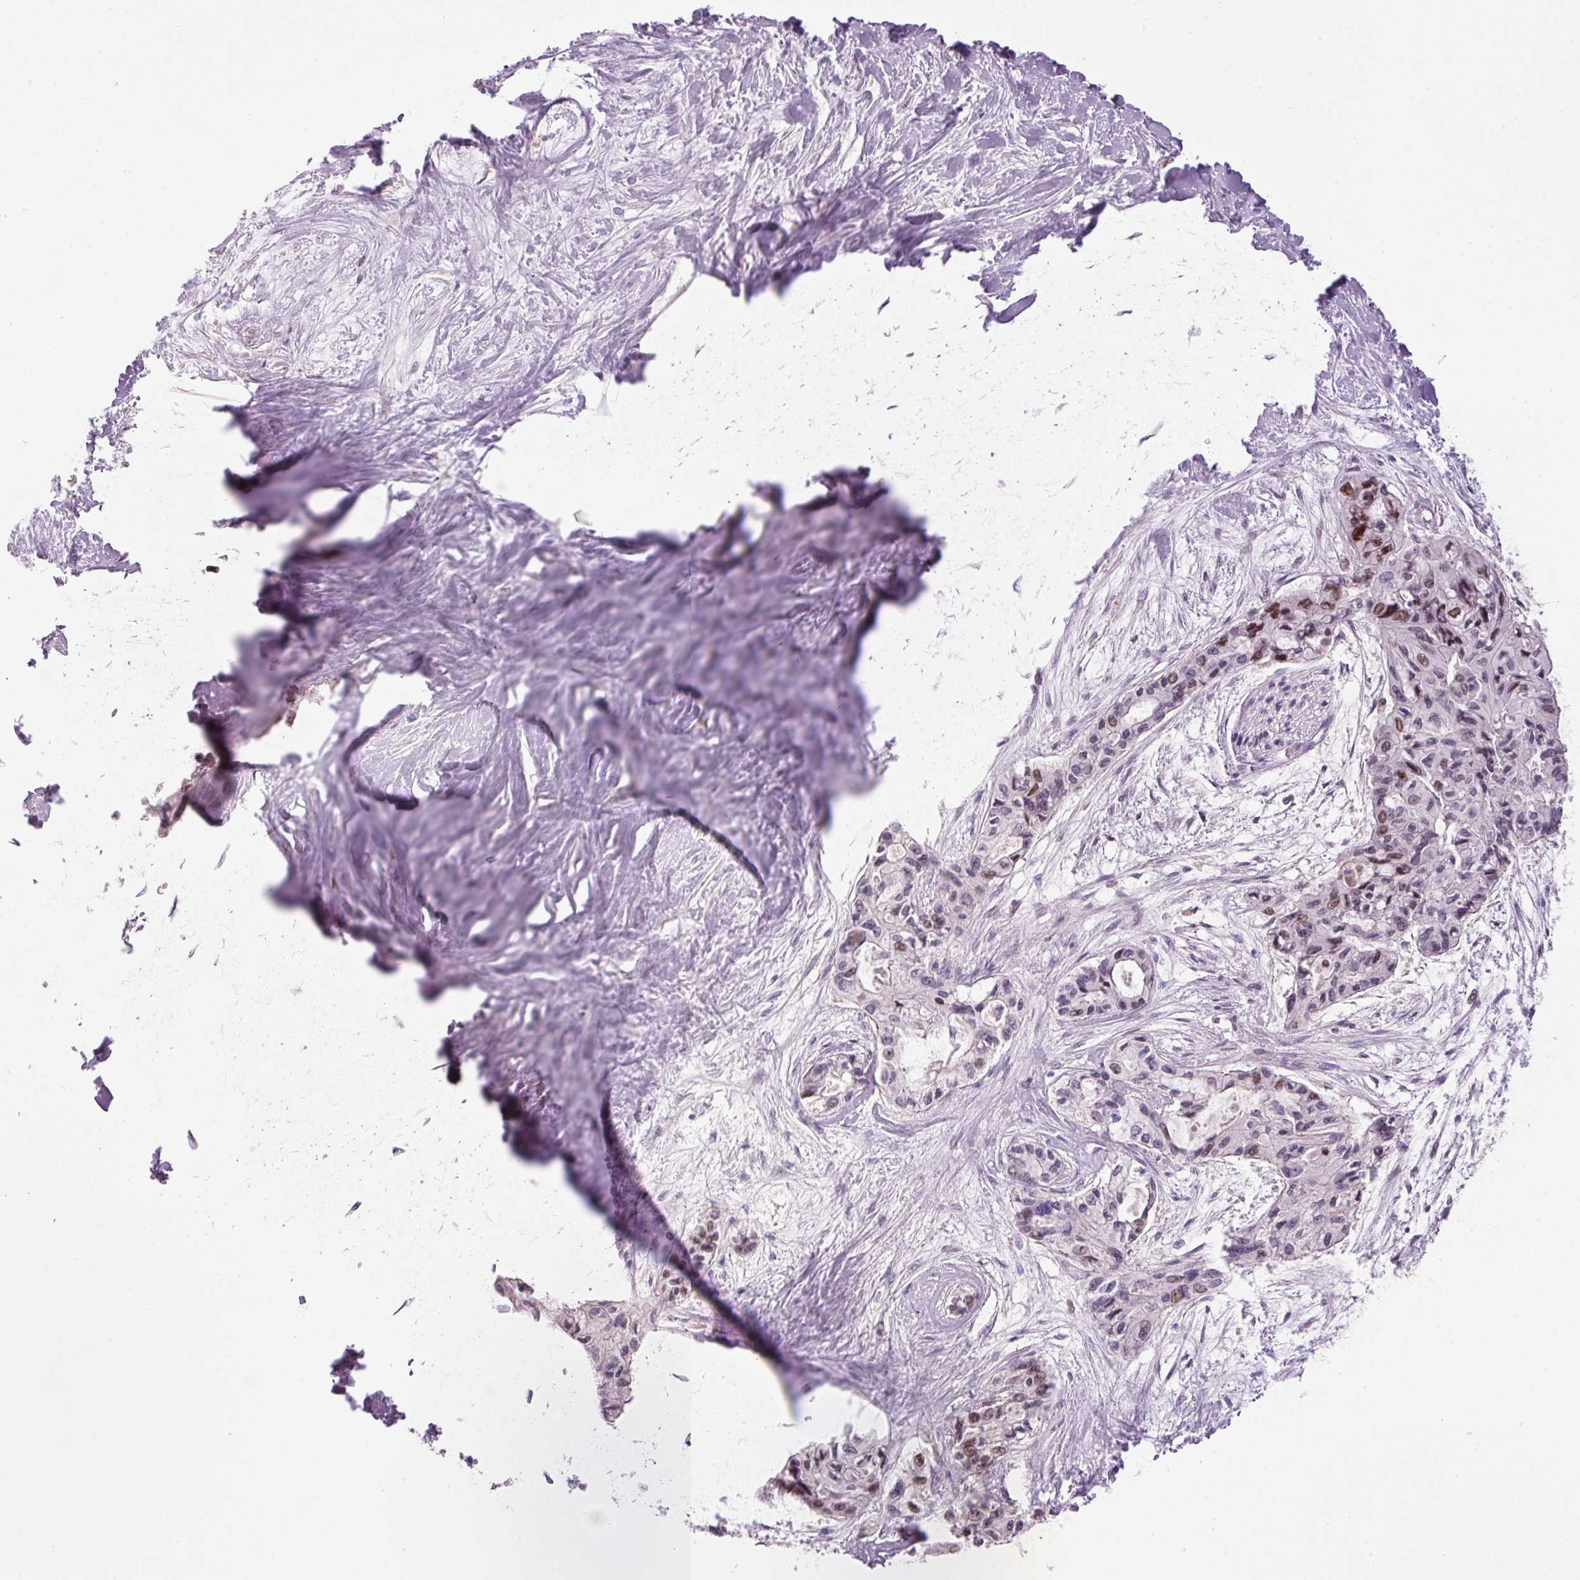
{"staining": {"intensity": "moderate", "quantity": "<25%", "location": "nuclear"}, "tissue": "pancreatic cancer", "cell_type": "Tumor cells", "image_type": "cancer", "snomed": [{"axis": "morphology", "description": "Adenocarcinoma, NOS"}, {"axis": "topography", "description": "Pancreas"}], "caption": "Pancreatic cancer (adenocarcinoma) stained with a brown dye reveals moderate nuclear positive positivity in about <25% of tumor cells.", "gene": "HNF1A", "patient": {"sex": "female", "age": 50}}